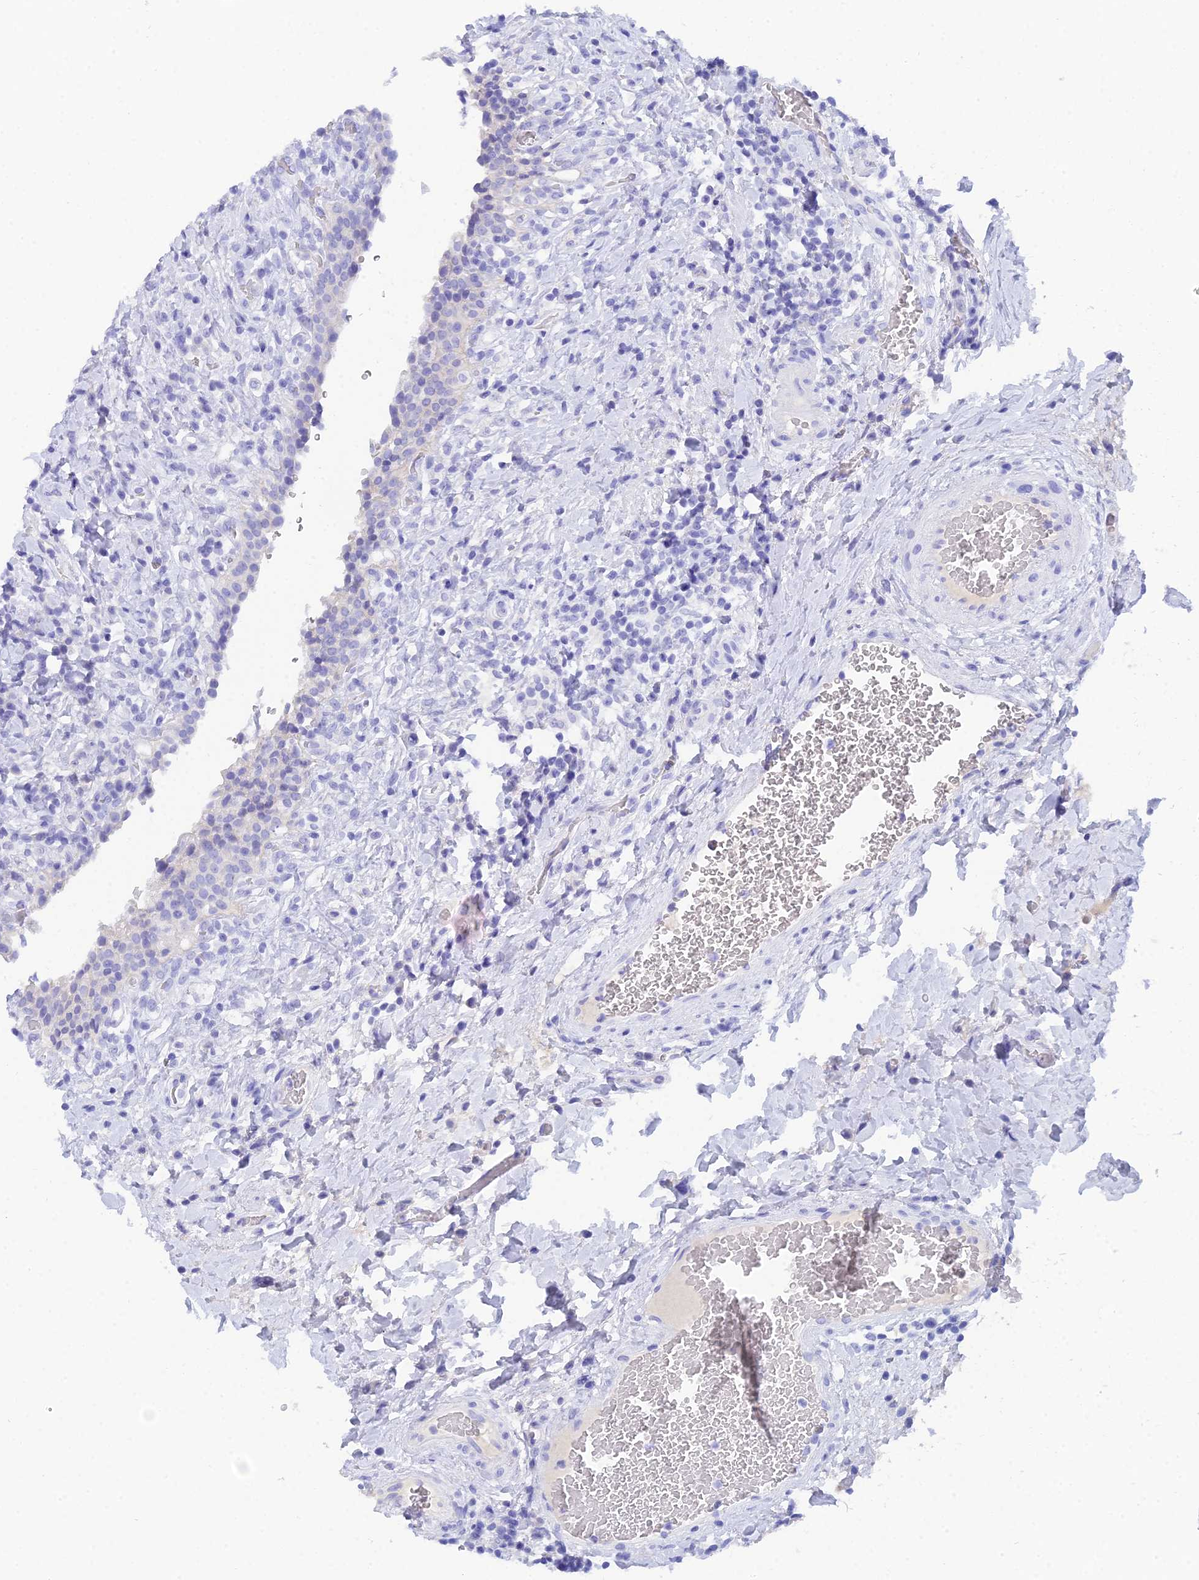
{"staining": {"intensity": "negative", "quantity": "none", "location": "none"}, "tissue": "urinary bladder", "cell_type": "Urothelial cells", "image_type": "normal", "snomed": [{"axis": "morphology", "description": "Normal tissue, NOS"}, {"axis": "morphology", "description": "Inflammation, NOS"}, {"axis": "topography", "description": "Urinary bladder"}], "caption": "IHC histopathology image of benign urinary bladder: human urinary bladder stained with DAB exhibits no significant protein expression in urothelial cells.", "gene": "REG1A", "patient": {"sex": "male", "age": 64}}